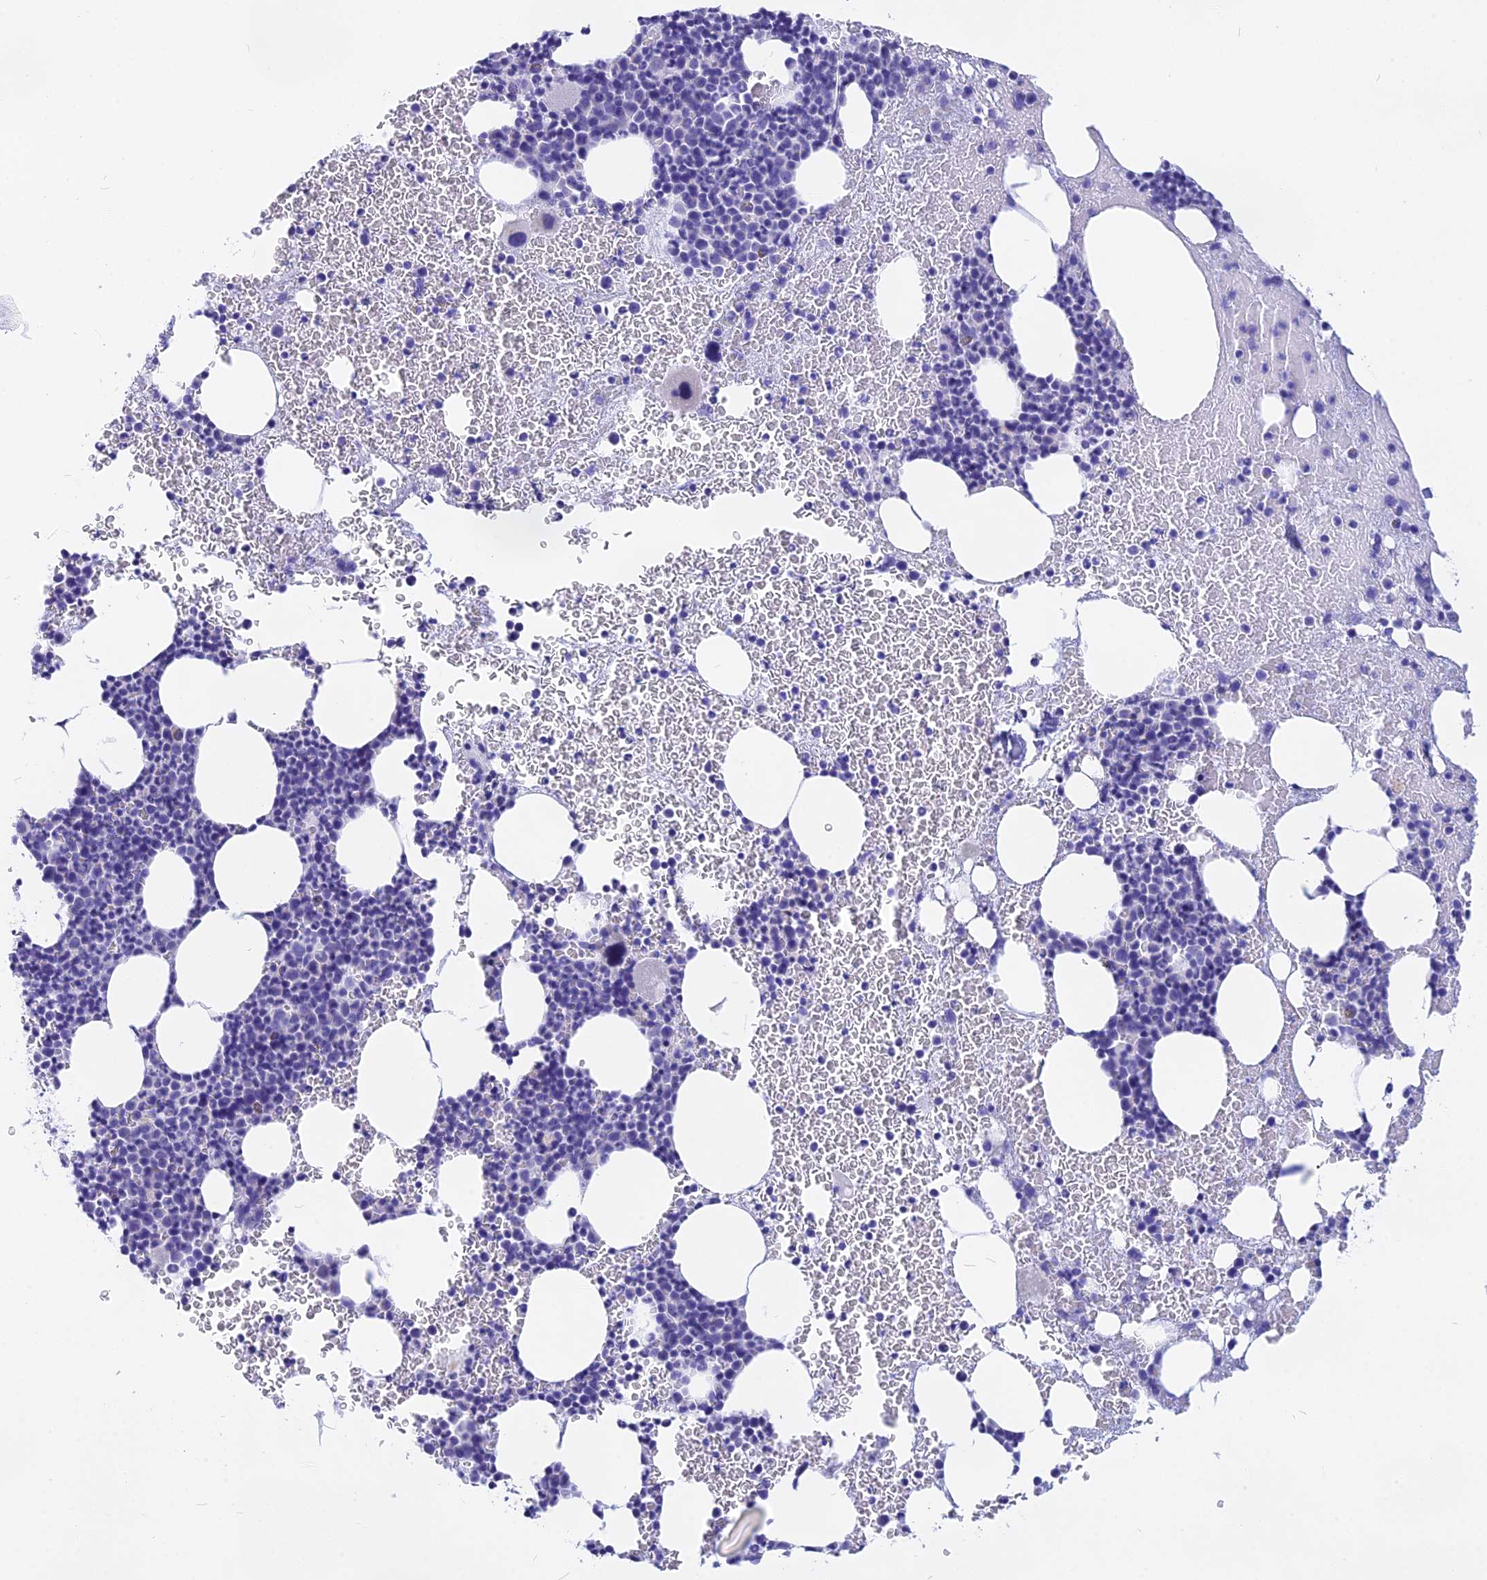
{"staining": {"intensity": "negative", "quantity": "none", "location": "none"}, "tissue": "bone marrow", "cell_type": "Hematopoietic cells", "image_type": "normal", "snomed": [{"axis": "morphology", "description": "Normal tissue, NOS"}, {"axis": "topography", "description": "Bone marrow"}], "caption": "Image shows no significant protein positivity in hematopoietic cells of unremarkable bone marrow.", "gene": "ISCA1", "patient": {"sex": "female", "age": 83}}